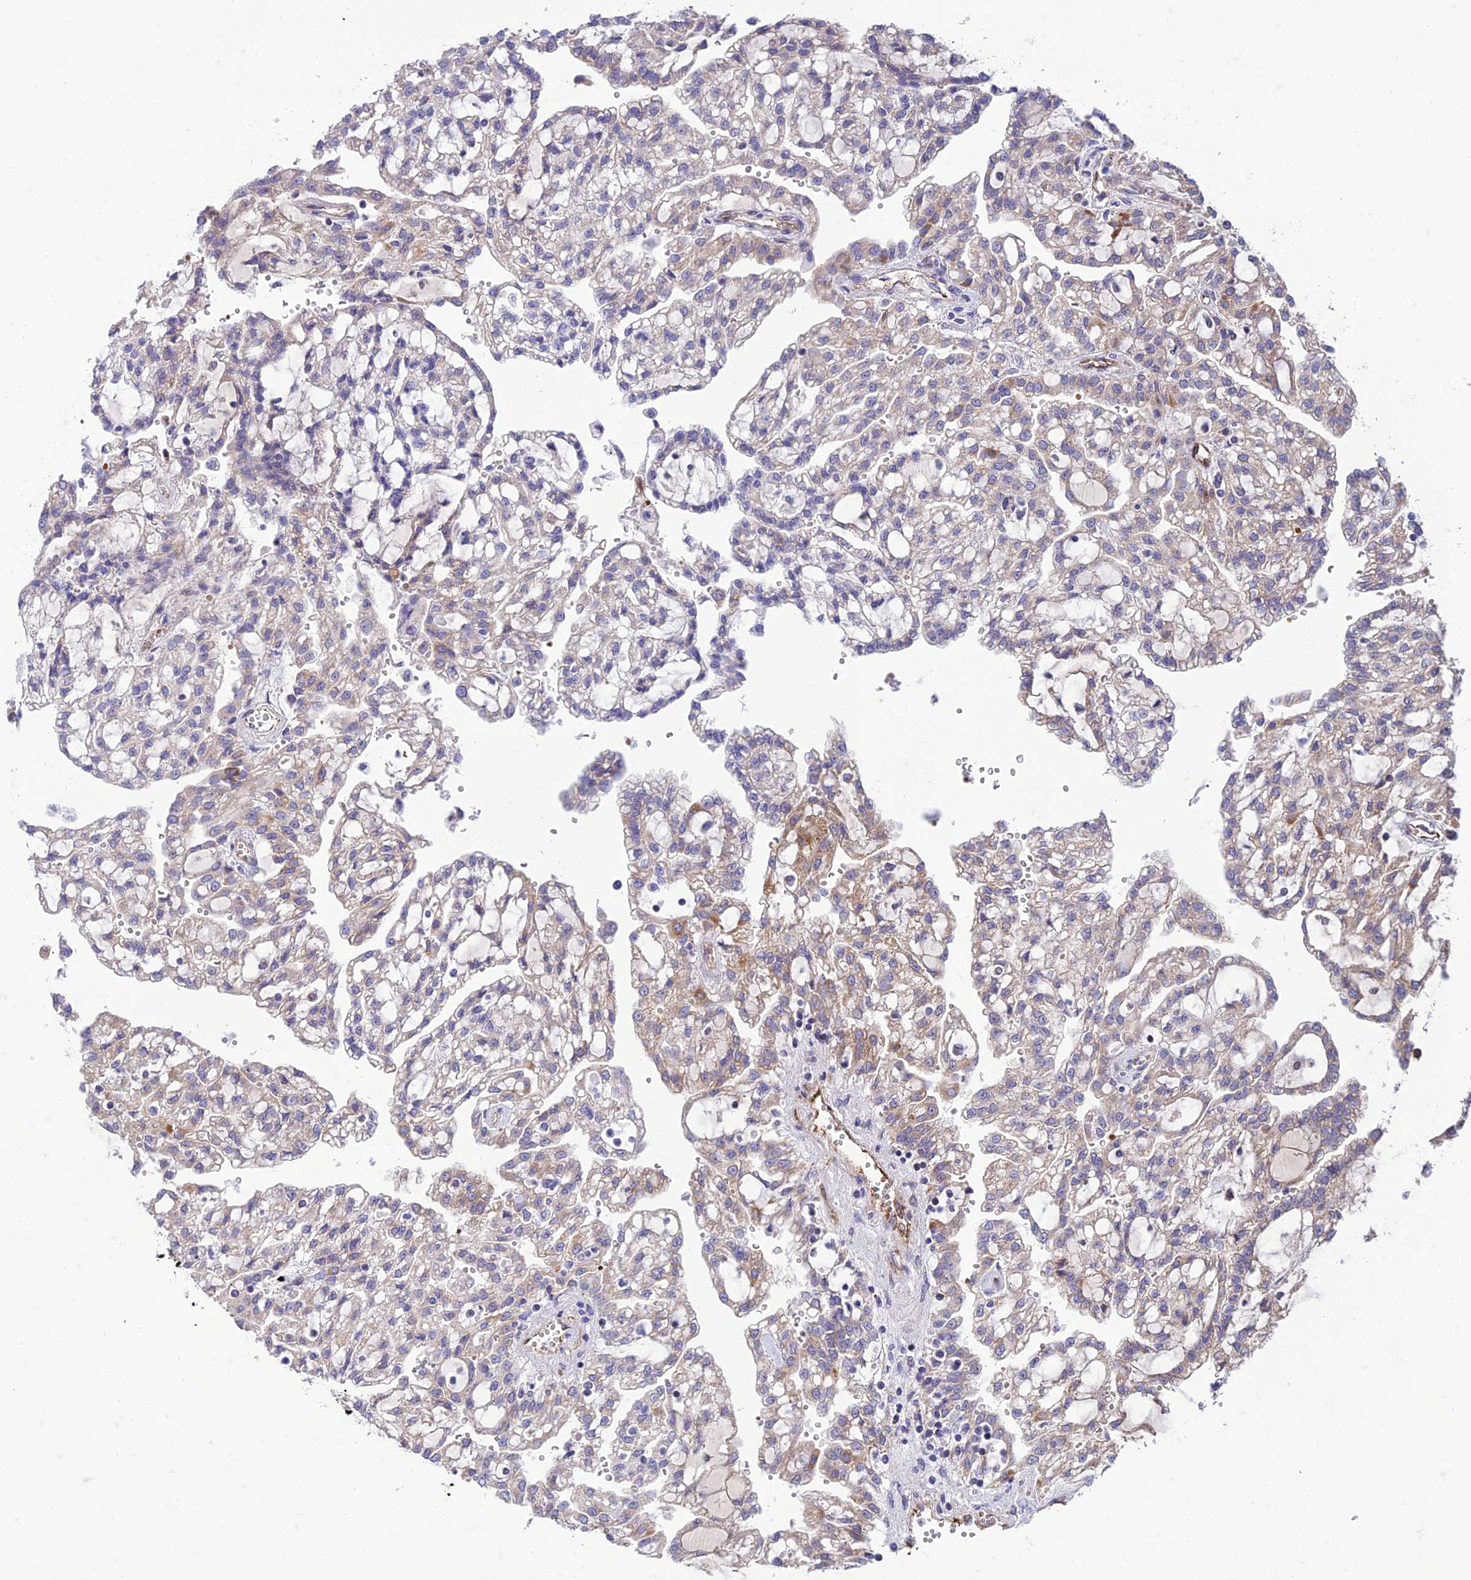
{"staining": {"intensity": "negative", "quantity": "none", "location": "none"}, "tissue": "renal cancer", "cell_type": "Tumor cells", "image_type": "cancer", "snomed": [{"axis": "morphology", "description": "Adenocarcinoma, NOS"}, {"axis": "topography", "description": "Kidney"}], "caption": "Immunohistochemical staining of human renal cancer reveals no significant expression in tumor cells.", "gene": "SEL1L3", "patient": {"sex": "male", "age": 63}}